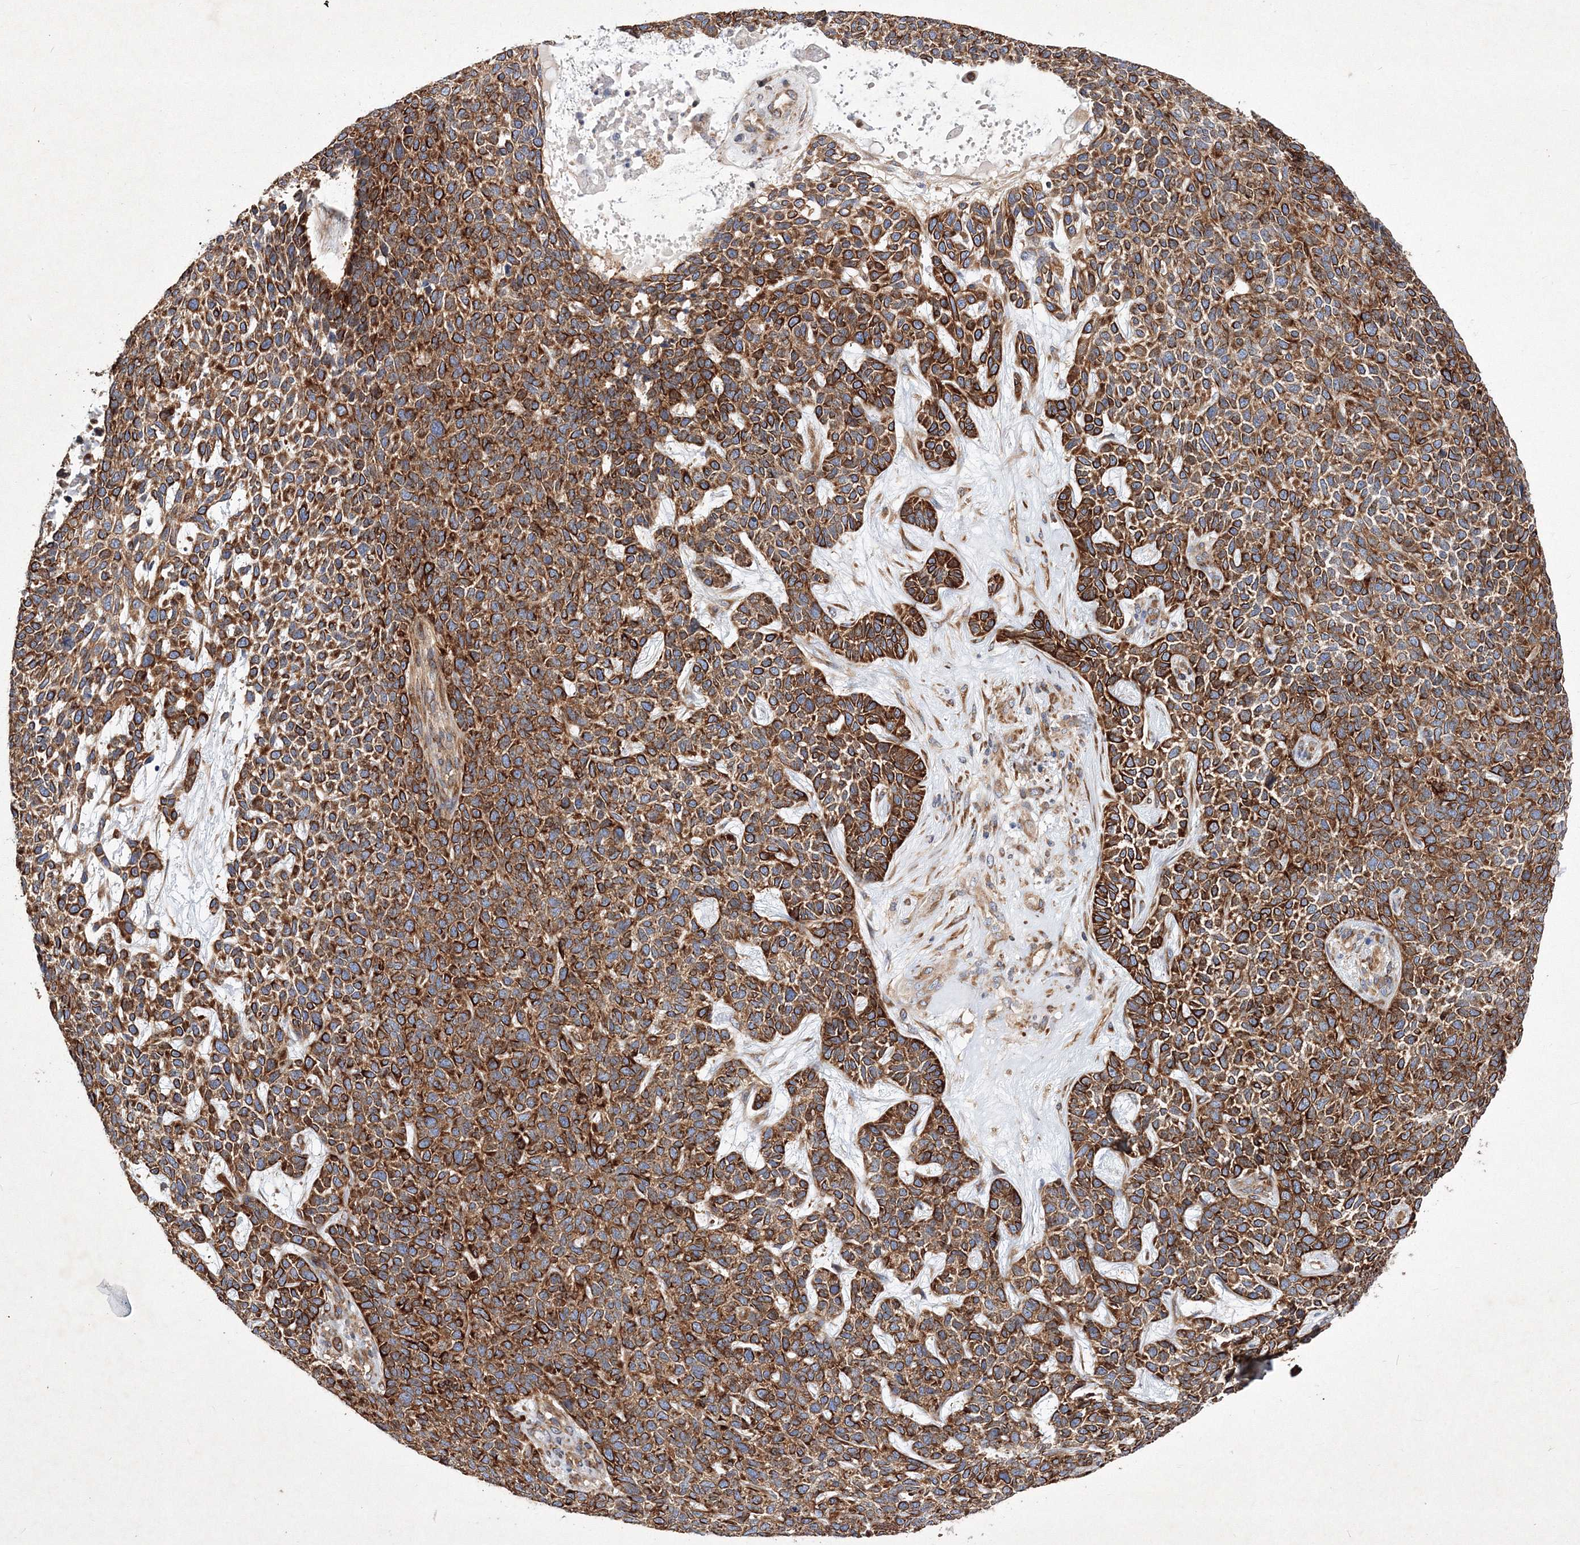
{"staining": {"intensity": "strong", "quantity": ">75%", "location": "cytoplasmic/membranous"}, "tissue": "skin cancer", "cell_type": "Tumor cells", "image_type": "cancer", "snomed": [{"axis": "morphology", "description": "Basal cell carcinoma"}, {"axis": "topography", "description": "Skin"}], "caption": "Tumor cells show high levels of strong cytoplasmic/membranous expression in approximately >75% of cells in skin cancer (basal cell carcinoma).", "gene": "SNX18", "patient": {"sex": "female", "age": 84}}